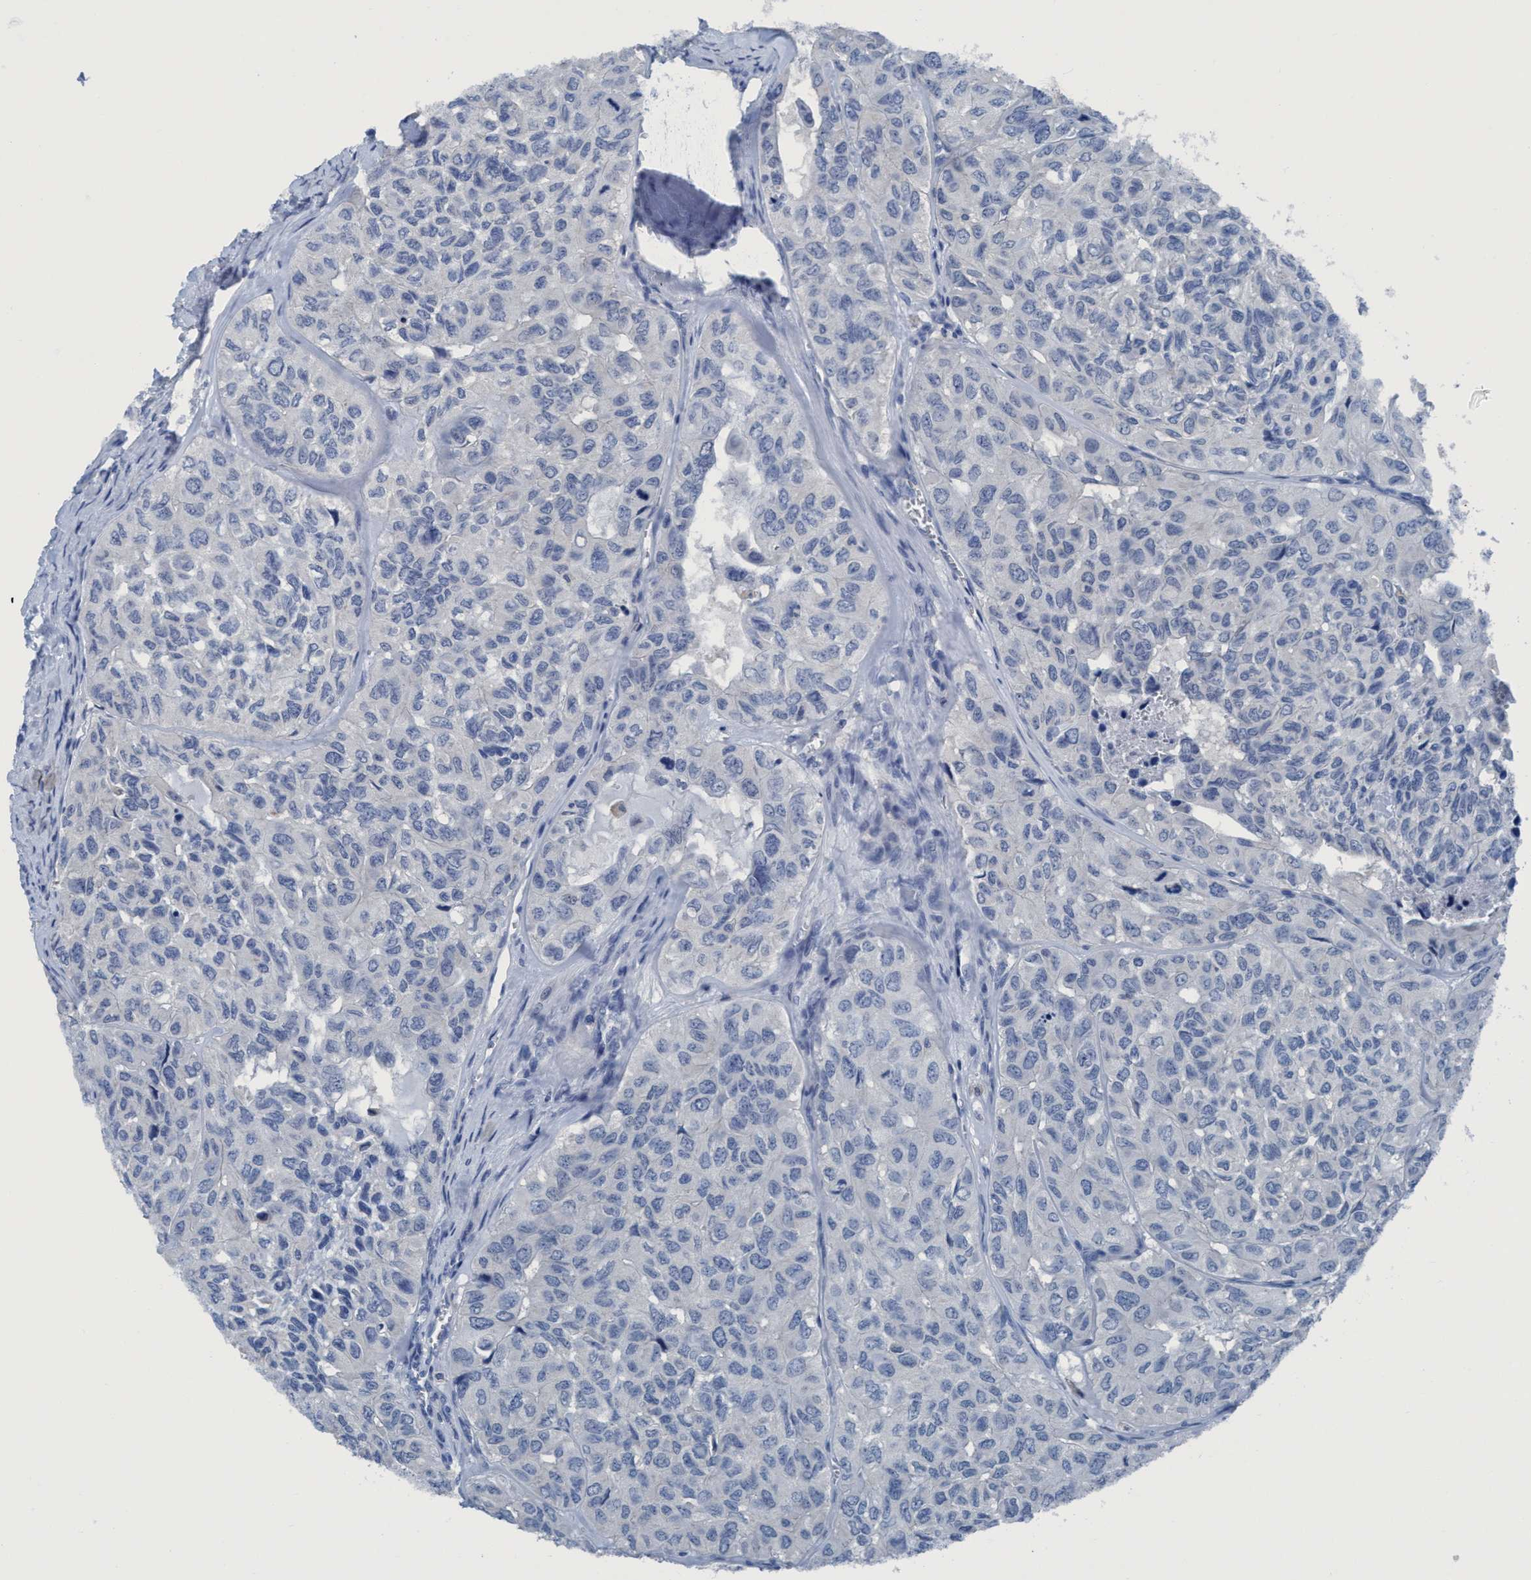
{"staining": {"intensity": "negative", "quantity": "none", "location": "none"}, "tissue": "head and neck cancer", "cell_type": "Tumor cells", "image_type": "cancer", "snomed": [{"axis": "morphology", "description": "Adenocarcinoma, NOS"}, {"axis": "topography", "description": "Salivary gland, NOS"}, {"axis": "topography", "description": "Head-Neck"}], "caption": "The histopathology image exhibits no significant staining in tumor cells of head and neck adenocarcinoma.", "gene": "DNAI1", "patient": {"sex": "female", "age": 76}}